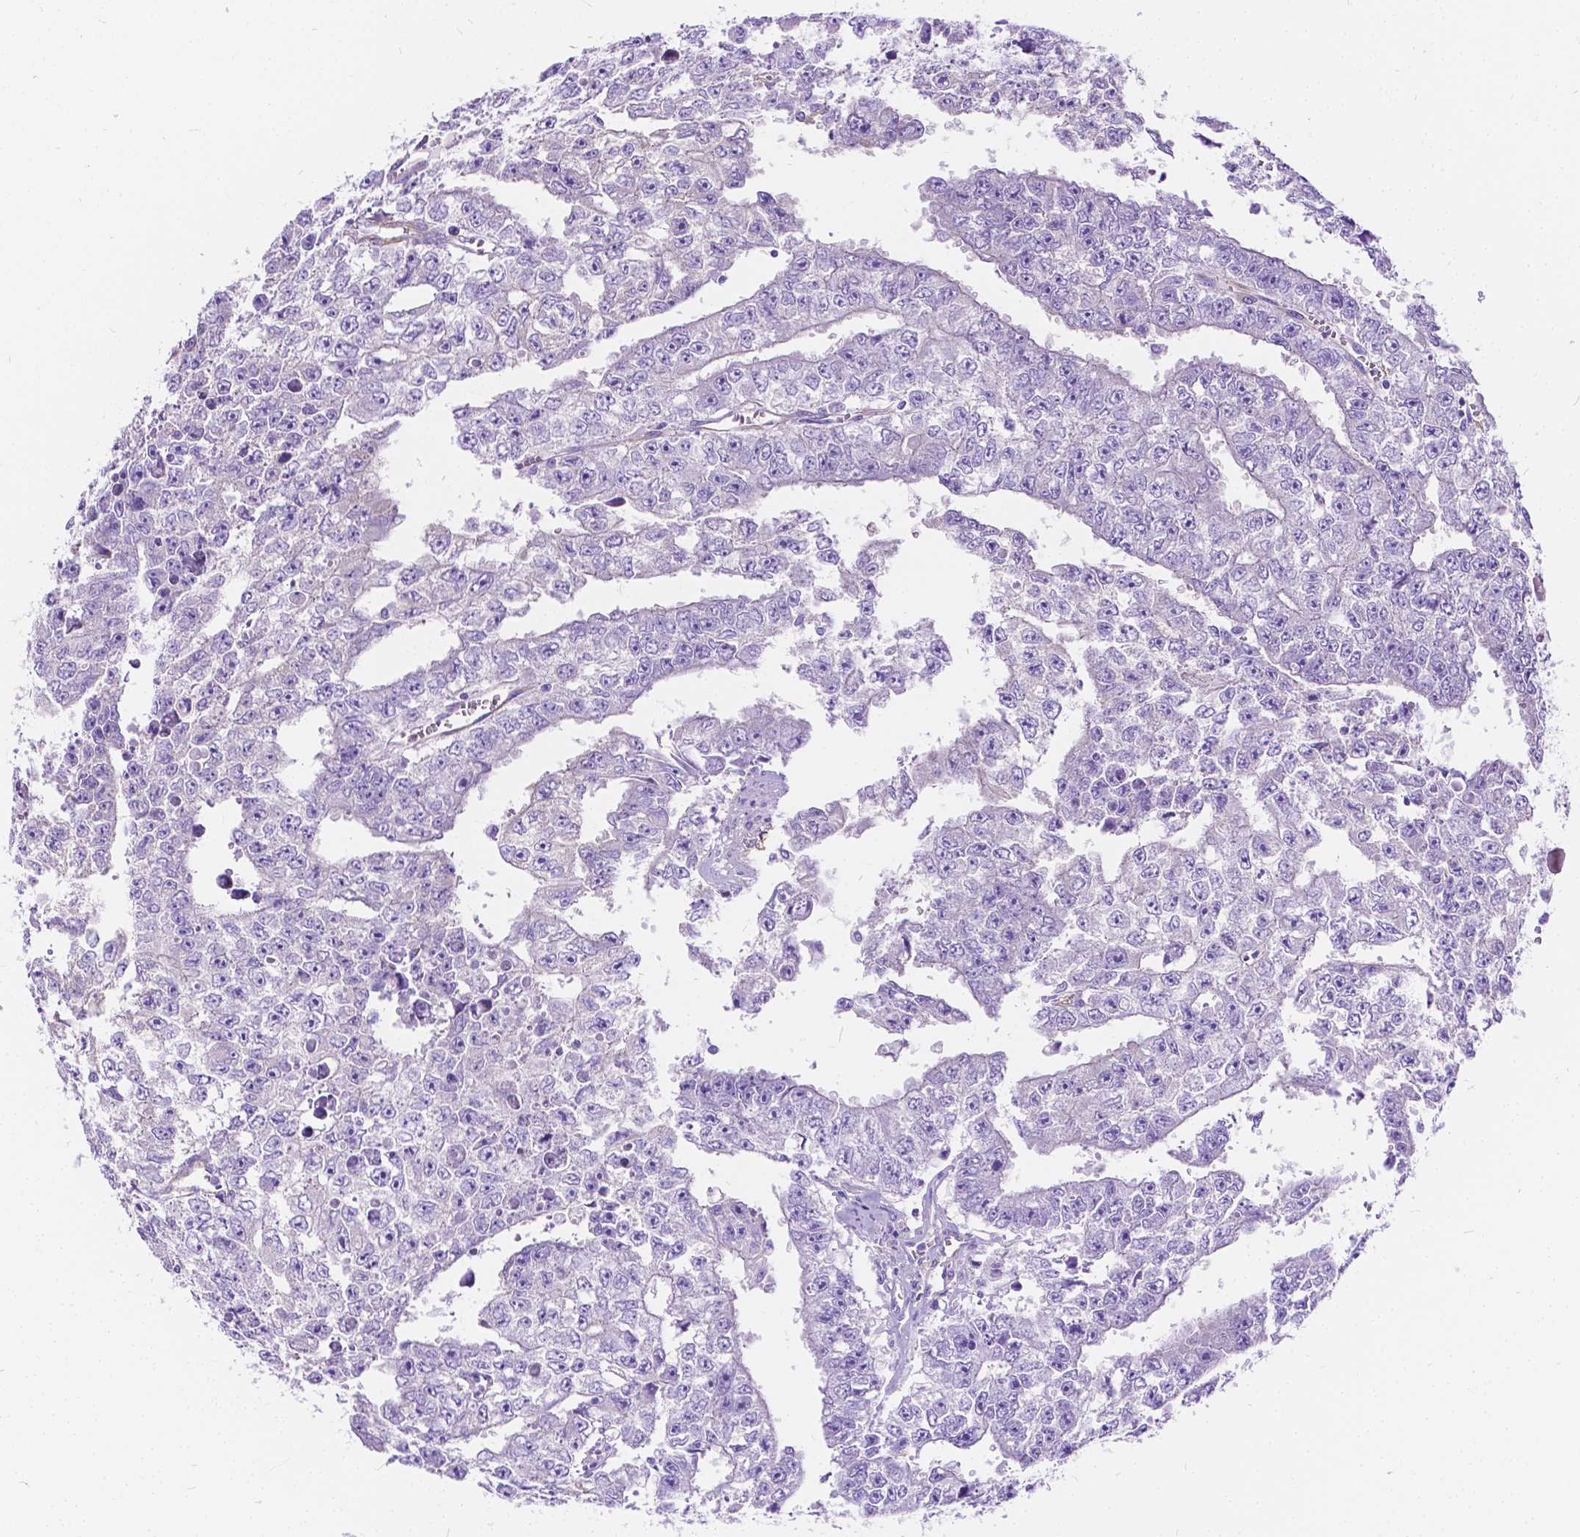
{"staining": {"intensity": "negative", "quantity": "none", "location": "none"}, "tissue": "testis cancer", "cell_type": "Tumor cells", "image_type": "cancer", "snomed": [{"axis": "morphology", "description": "Carcinoma, Embryonal, NOS"}, {"axis": "morphology", "description": "Teratoma, malignant, NOS"}, {"axis": "topography", "description": "Testis"}], "caption": "Testis cancer stained for a protein using immunohistochemistry (IHC) shows no expression tumor cells.", "gene": "CHRM1", "patient": {"sex": "male", "age": 24}}